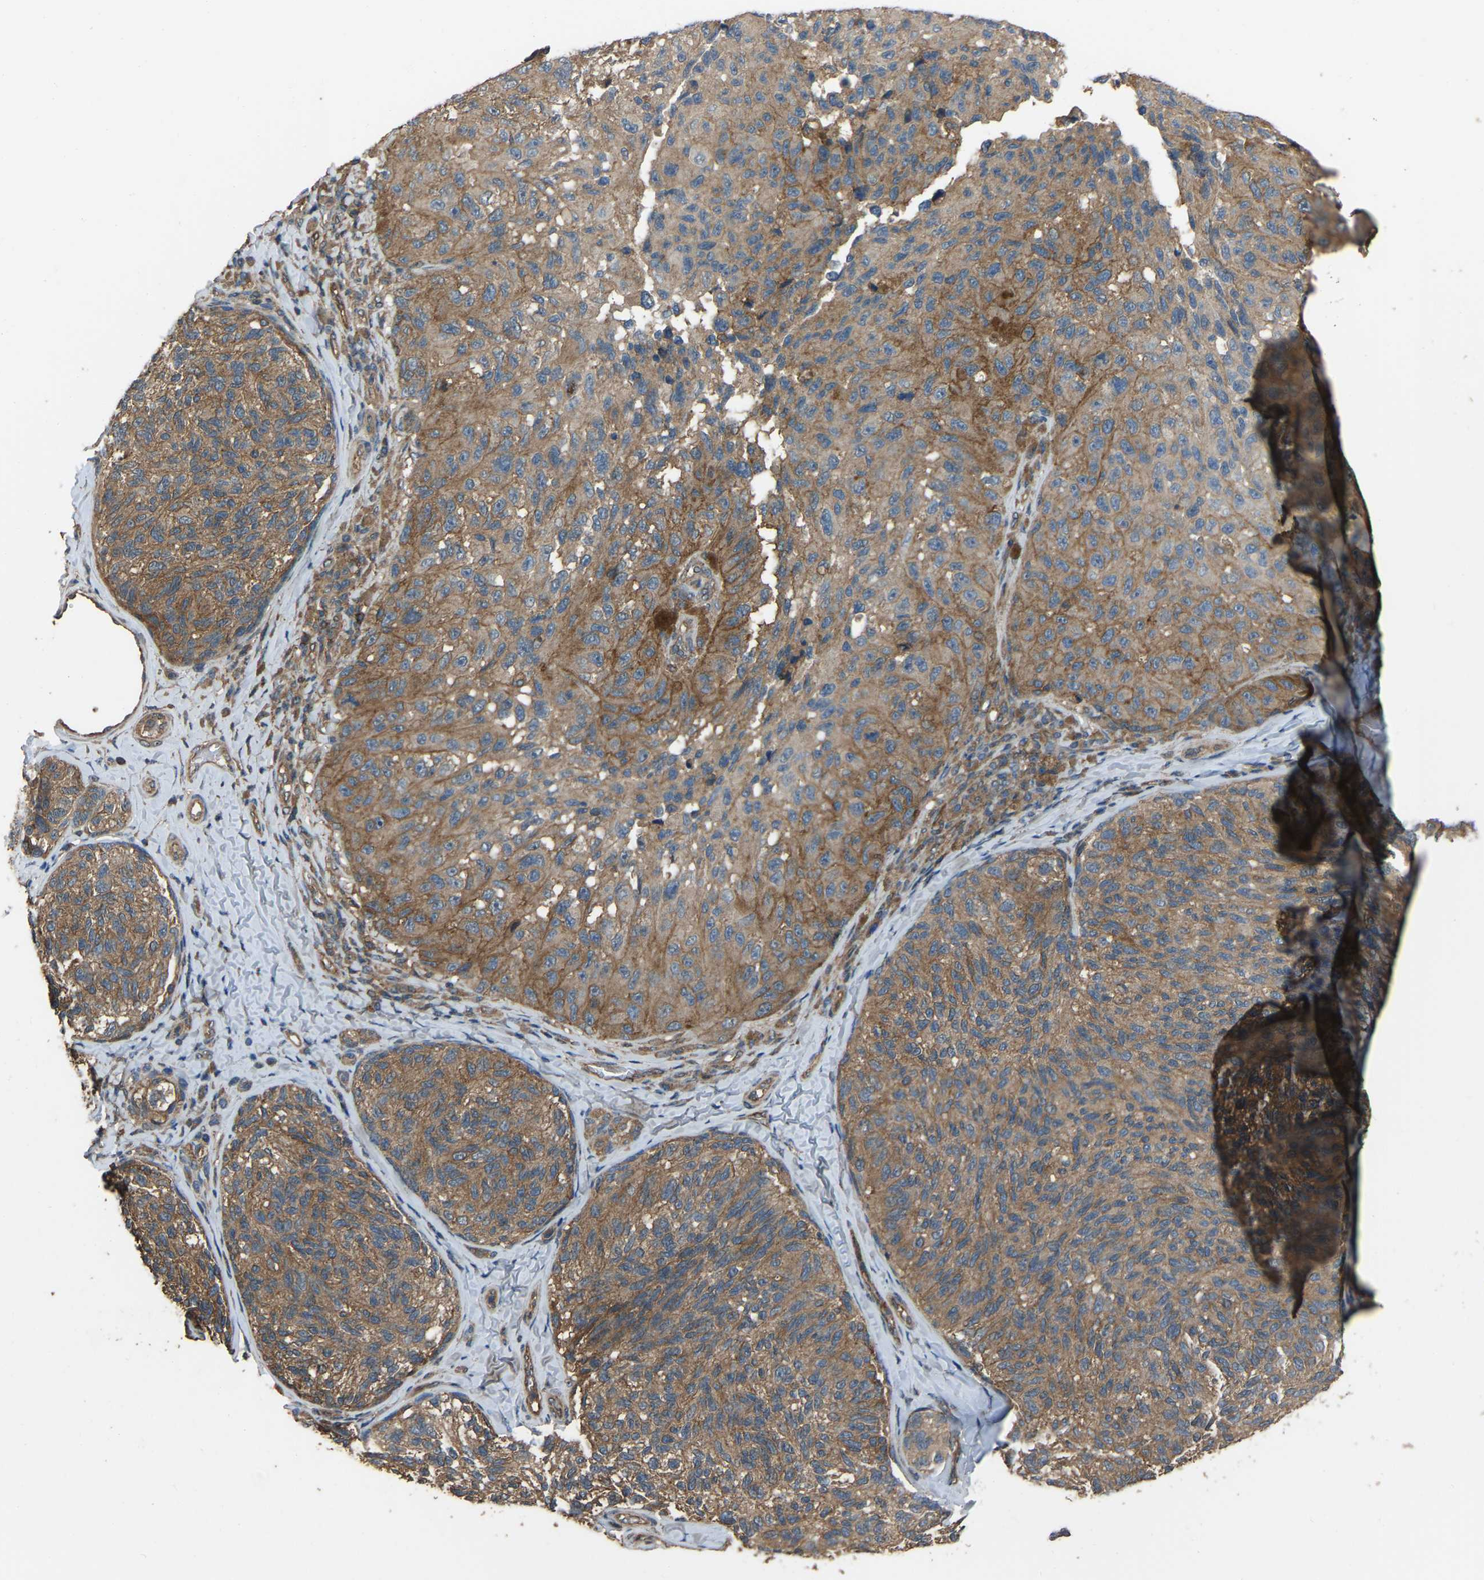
{"staining": {"intensity": "moderate", "quantity": ">75%", "location": "cytoplasmic/membranous"}, "tissue": "melanoma", "cell_type": "Tumor cells", "image_type": "cancer", "snomed": [{"axis": "morphology", "description": "Malignant melanoma, NOS"}, {"axis": "topography", "description": "Skin"}], "caption": "Moderate cytoplasmic/membranous positivity for a protein is appreciated in about >75% of tumor cells of melanoma using IHC.", "gene": "SLC4A2", "patient": {"sex": "female", "age": 73}}